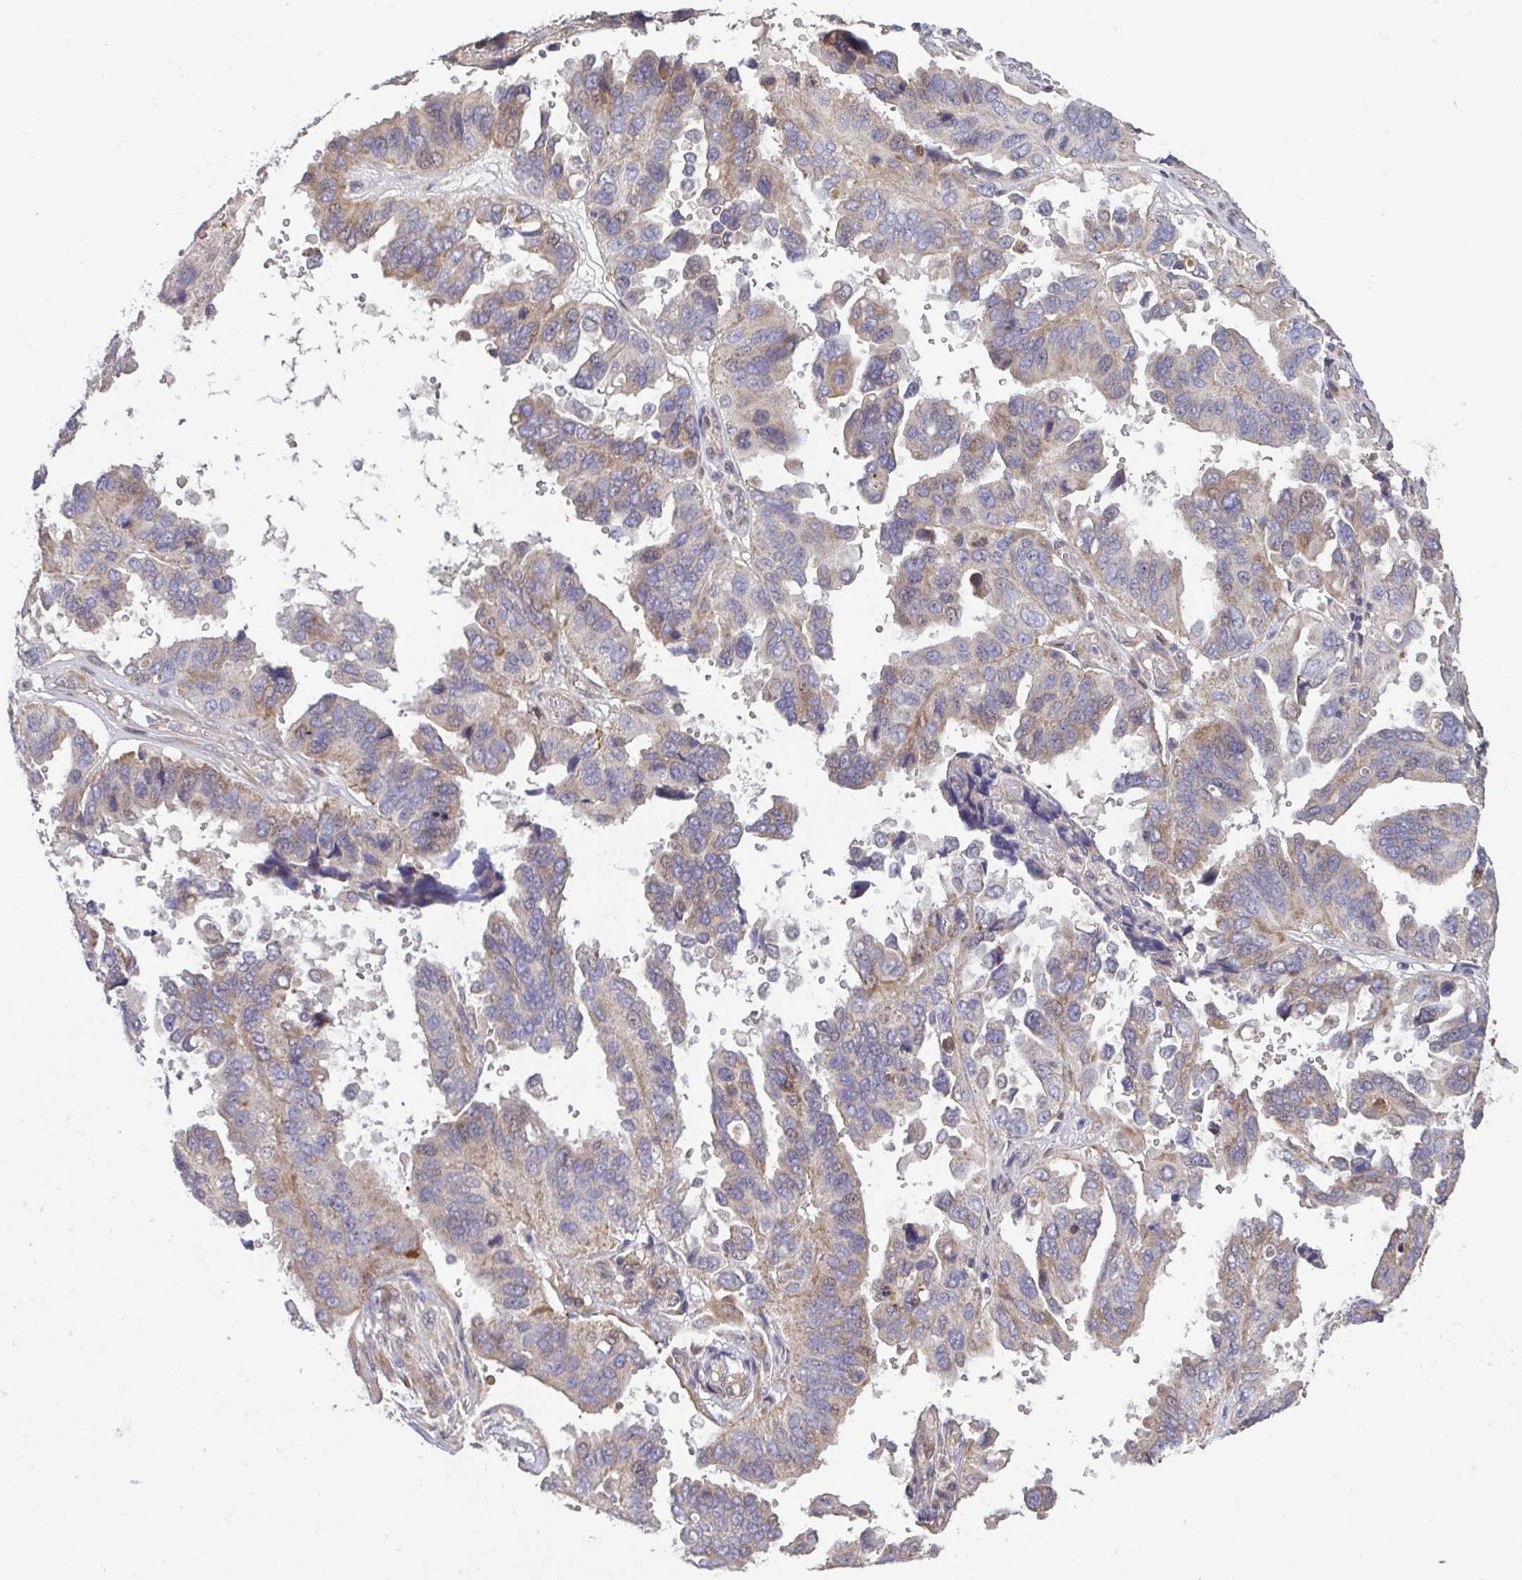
{"staining": {"intensity": "weak", "quantity": "25%-75%", "location": "cytoplasmic/membranous"}, "tissue": "ovarian cancer", "cell_type": "Tumor cells", "image_type": "cancer", "snomed": [{"axis": "morphology", "description": "Cystadenocarcinoma, serous, NOS"}, {"axis": "topography", "description": "Ovary"}], "caption": "DAB (3,3'-diaminobenzidine) immunohistochemical staining of serous cystadenocarcinoma (ovarian) reveals weak cytoplasmic/membranous protein positivity in about 25%-75% of tumor cells.", "gene": "OSBPL7", "patient": {"sex": "female", "age": 79}}